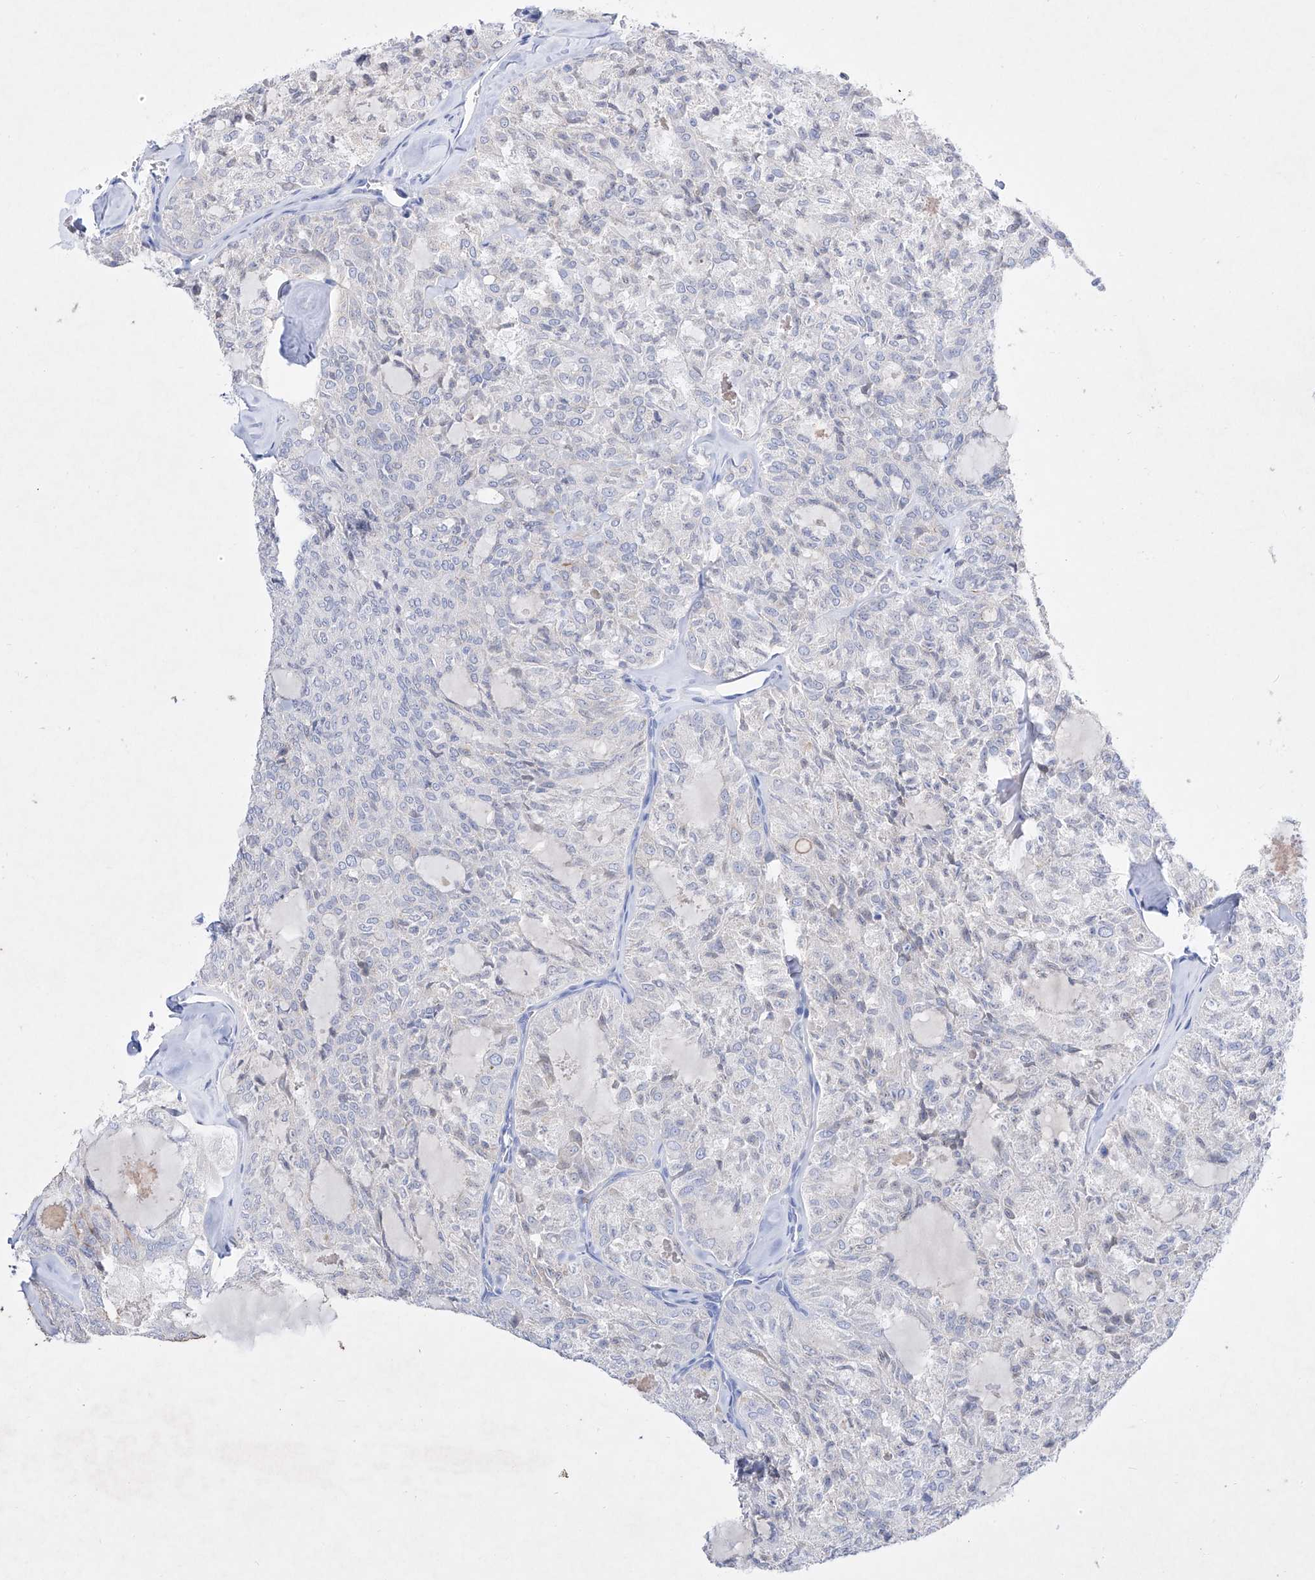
{"staining": {"intensity": "negative", "quantity": "none", "location": "none"}, "tissue": "thyroid cancer", "cell_type": "Tumor cells", "image_type": "cancer", "snomed": [{"axis": "morphology", "description": "Follicular adenoma carcinoma, NOS"}, {"axis": "topography", "description": "Thyroid gland"}], "caption": "Thyroid cancer (follicular adenoma carcinoma) was stained to show a protein in brown. There is no significant expression in tumor cells. (IHC, brightfield microscopy, high magnification).", "gene": "TM7SF2", "patient": {"sex": "male", "age": 75}}